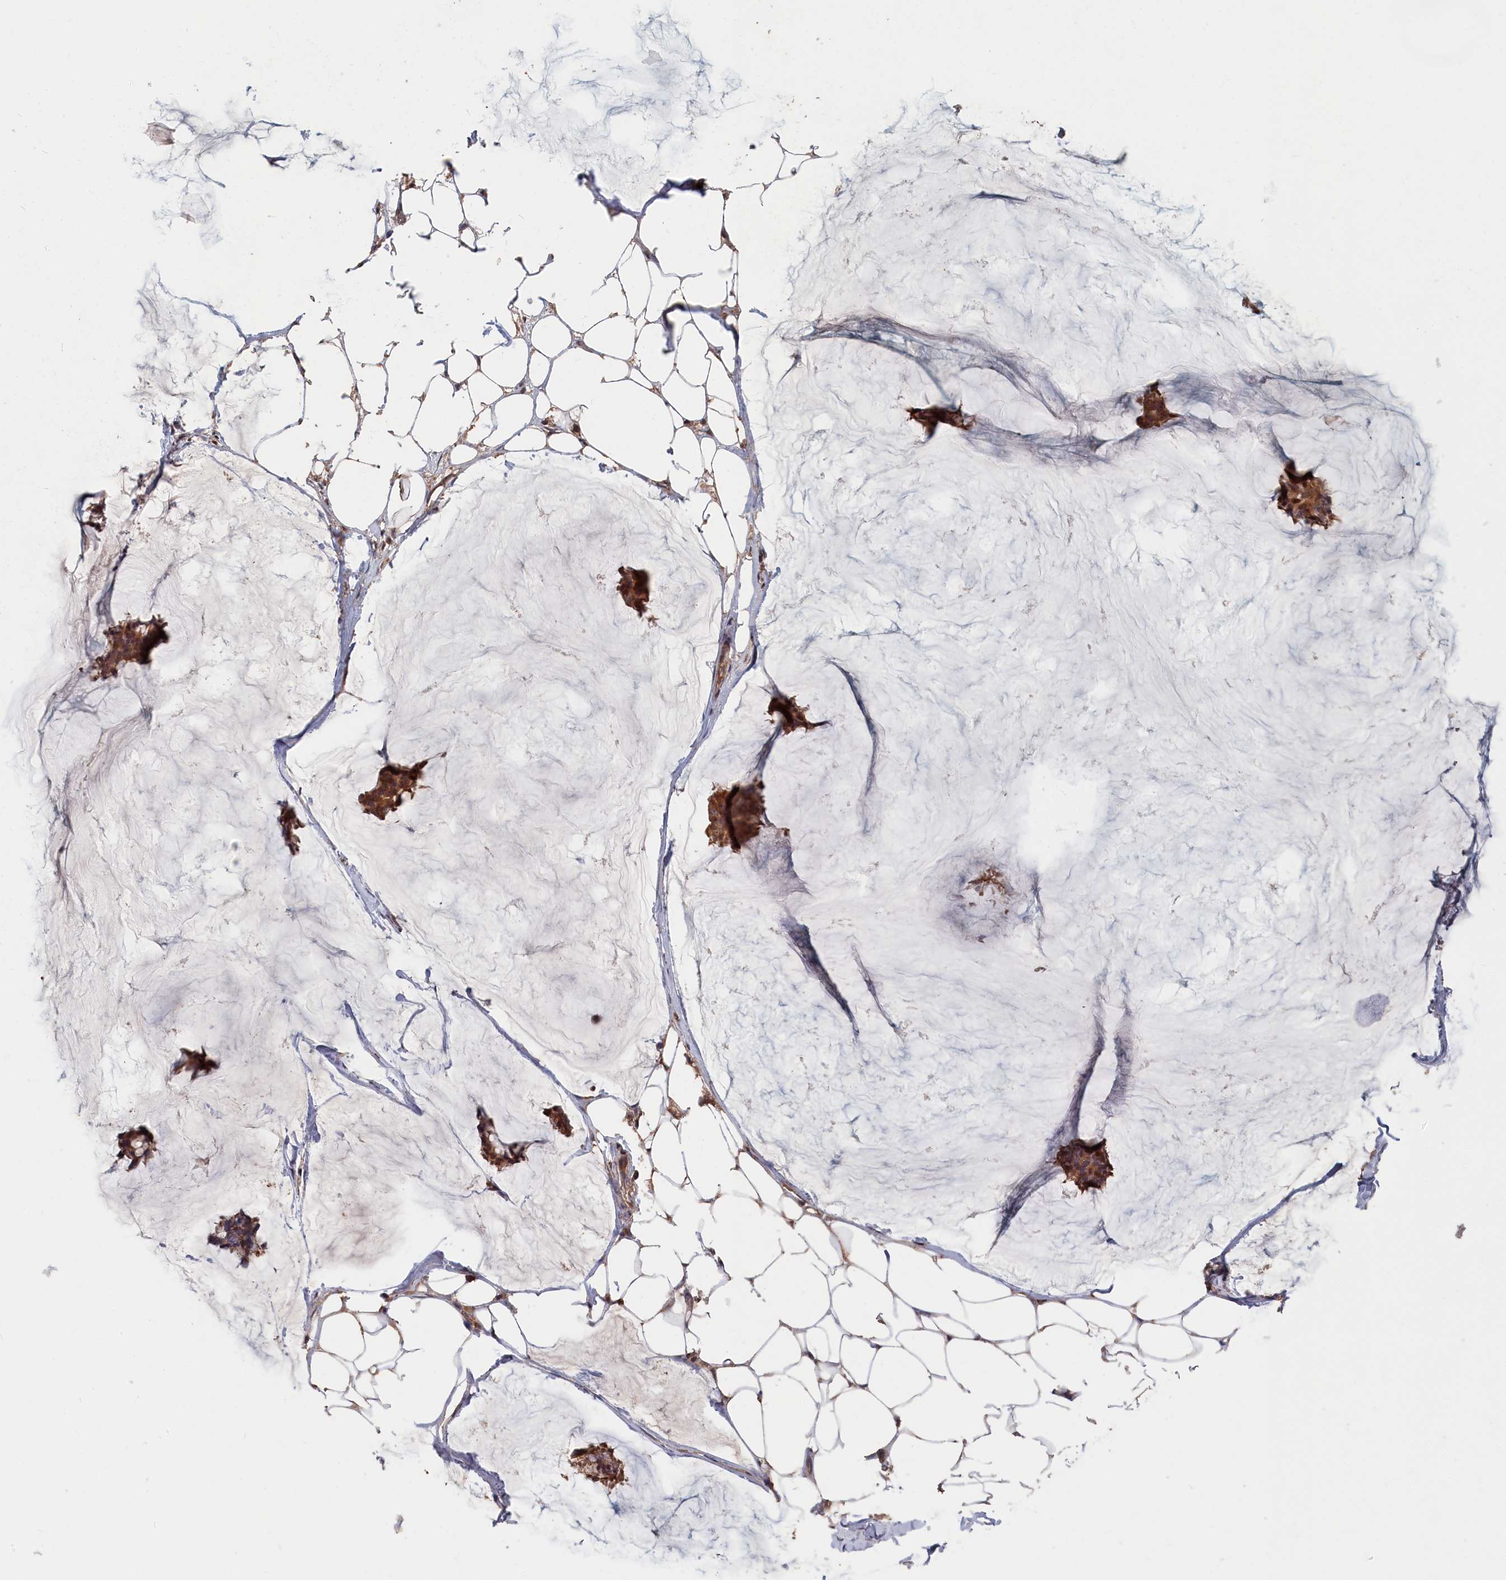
{"staining": {"intensity": "strong", "quantity": ">75%", "location": "cytoplasmic/membranous"}, "tissue": "breast cancer", "cell_type": "Tumor cells", "image_type": "cancer", "snomed": [{"axis": "morphology", "description": "Duct carcinoma"}, {"axis": "topography", "description": "Breast"}], "caption": "Protein analysis of intraductal carcinoma (breast) tissue displays strong cytoplasmic/membranous staining in approximately >75% of tumor cells.", "gene": "RMI2", "patient": {"sex": "female", "age": 93}}